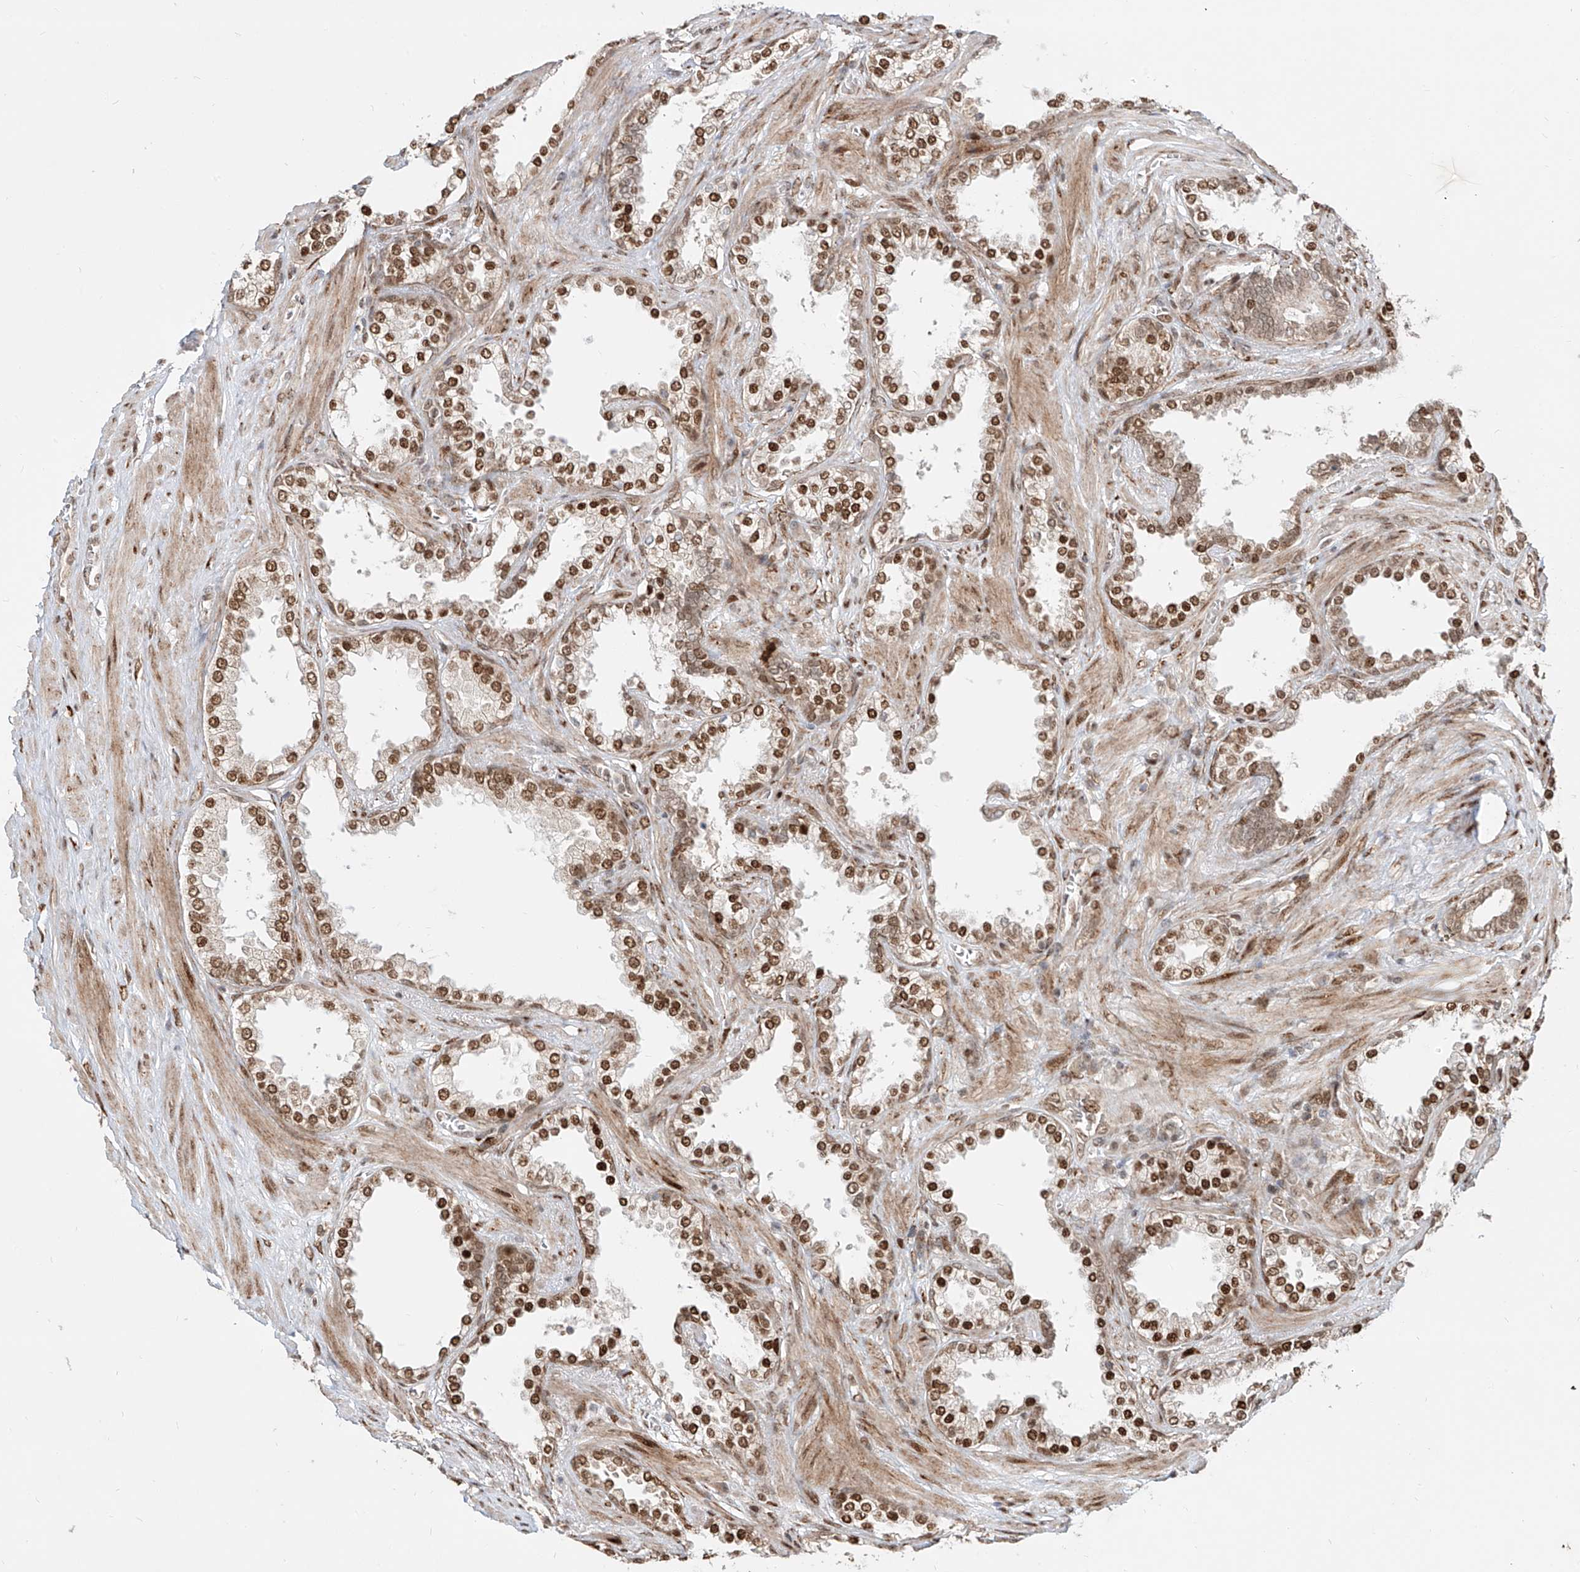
{"staining": {"intensity": "moderate", "quantity": ">75%", "location": "nuclear"}, "tissue": "prostate cancer", "cell_type": "Tumor cells", "image_type": "cancer", "snomed": [{"axis": "morphology", "description": "Adenocarcinoma, High grade"}, {"axis": "topography", "description": "Prostate"}], "caption": "Protein staining shows moderate nuclear expression in approximately >75% of tumor cells in adenocarcinoma (high-grade) (prostate).", "gene": "ZNF710", "patient": {"sex": "male", "age": 61}}